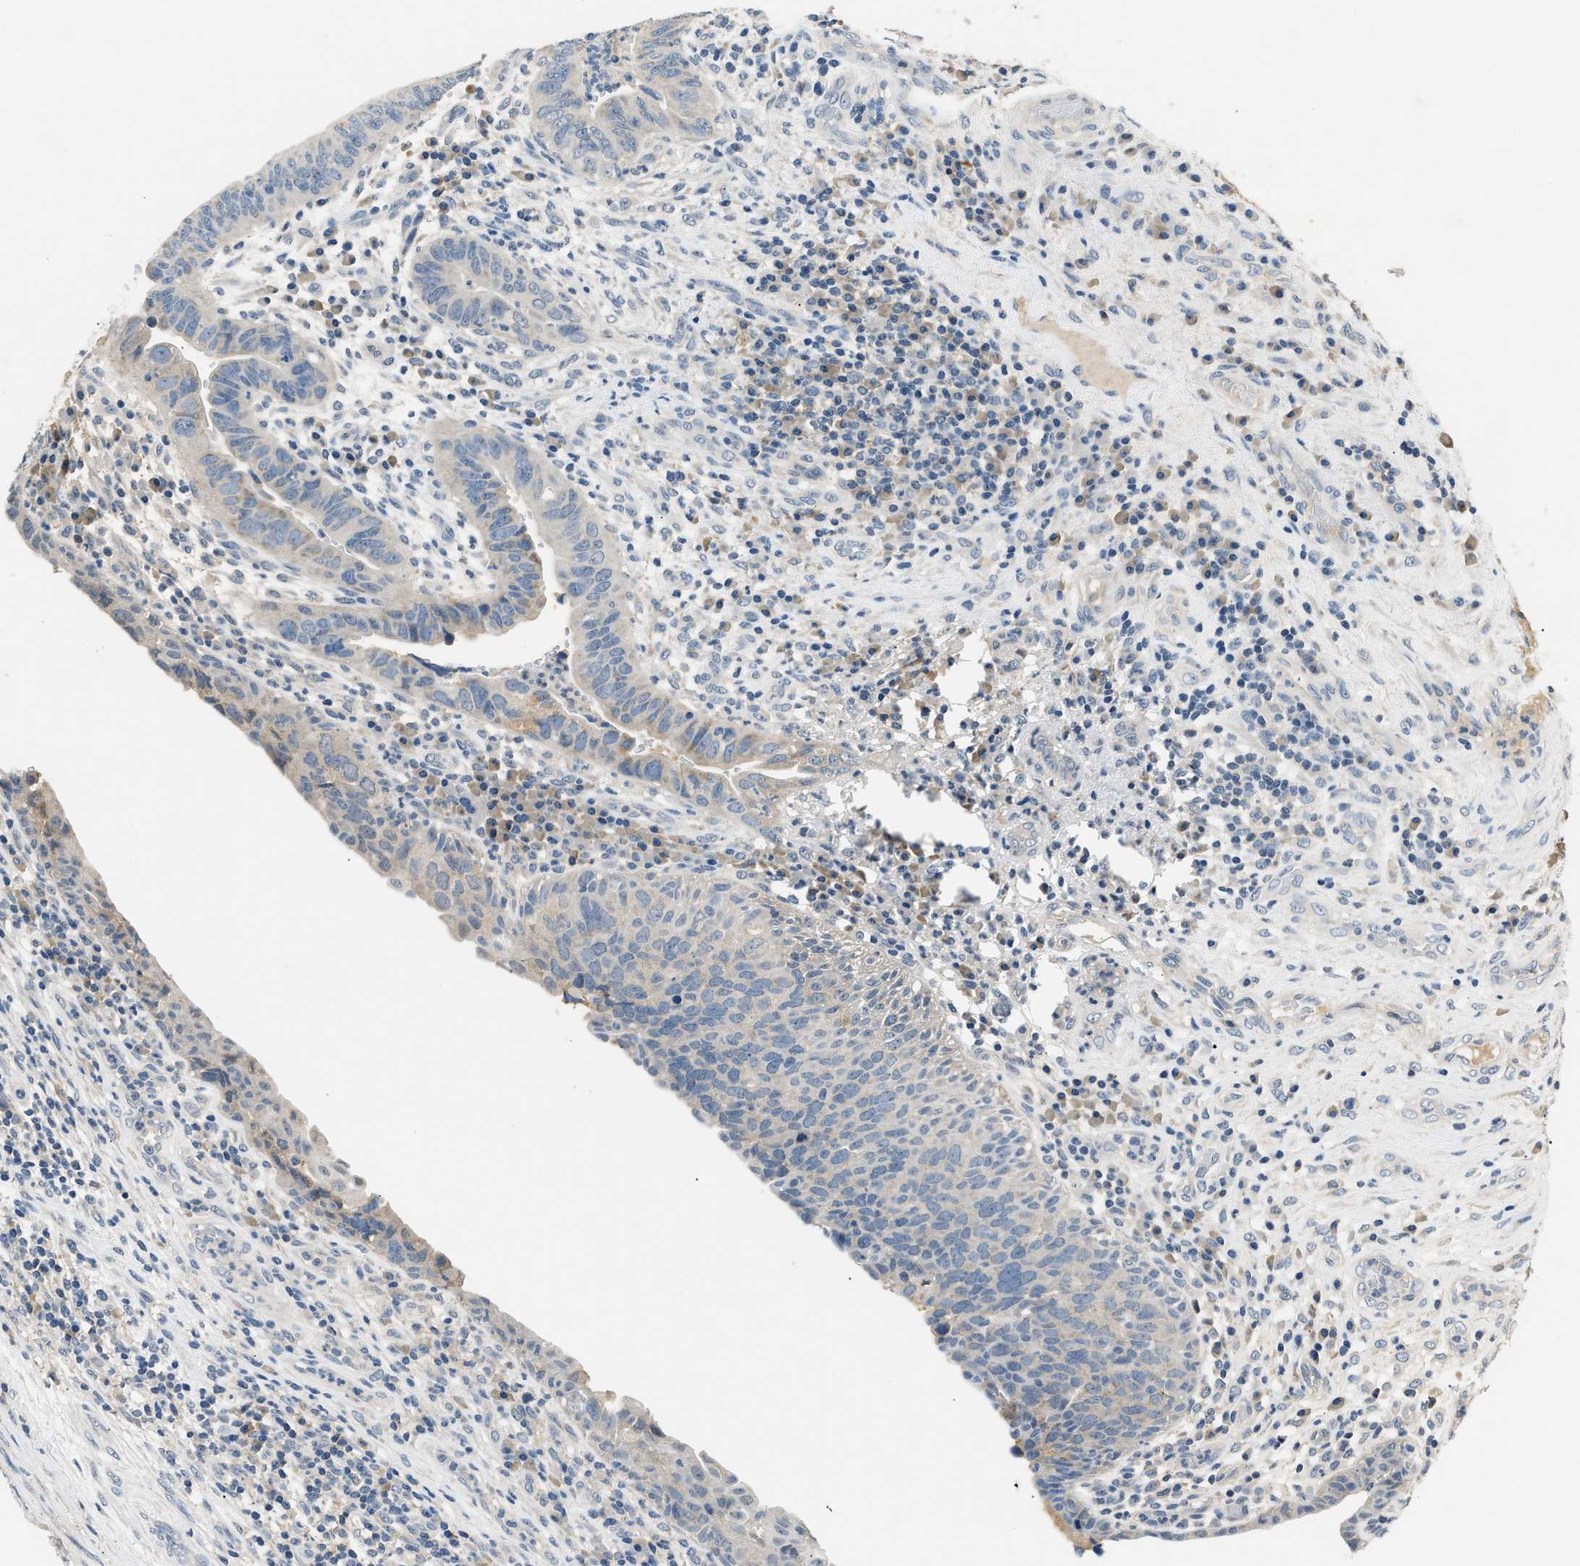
{"staining": {"intensity": "negative", "quantity": "none", "location": "none"}, "tissue": "urothelial cancer", "cell_type": "Tumor cells", "image_type": "cancer", "snomed": [{"axis": "morphology", "description": "Urothelial carcinoma, High grade"}, {"axis": "topography", "description": "Urinary bladder"}], "caption": "Micrograph shows no protein staining in tumor cells of urothelial cancer tissue.", "gene": "INHA", "patient": {"sex": "female", "age": 82}}